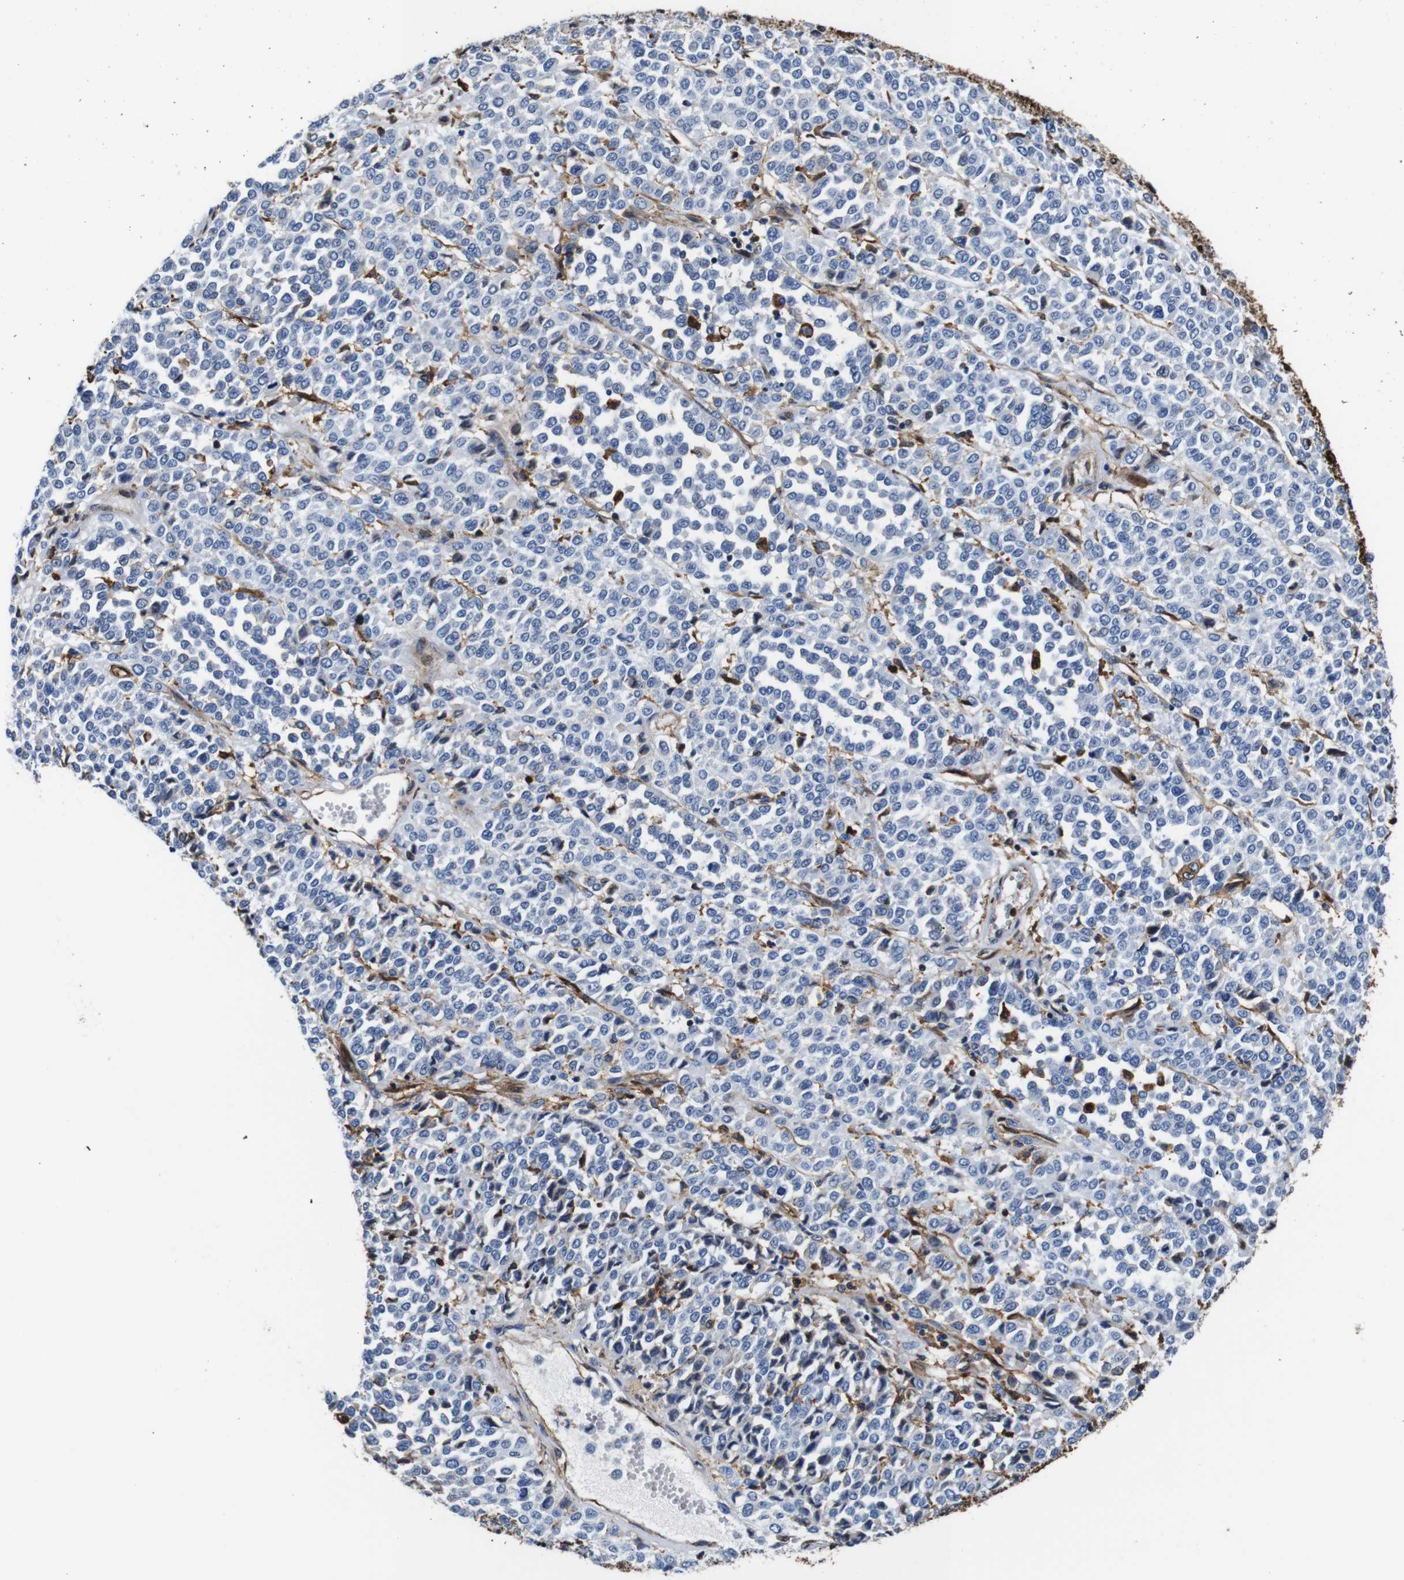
{"staining": {"intensity": "negative", "quantity": "none", "location": "none"}, "tissue": "melanoma", "cell_type": "Tumor cells", "image_type": "cancer", "snomed": [{"axis": "morphology", "description": "Malignant melanoma, Metastatic site"}, {"axis": "topography", "description": "Pancreas"}], "caption": "Tumor cells show no significant protein staining in malignant melanoma (metastatic site).", "gene": "ANXA1", "patient": {"sex": "female", "age": 30}}